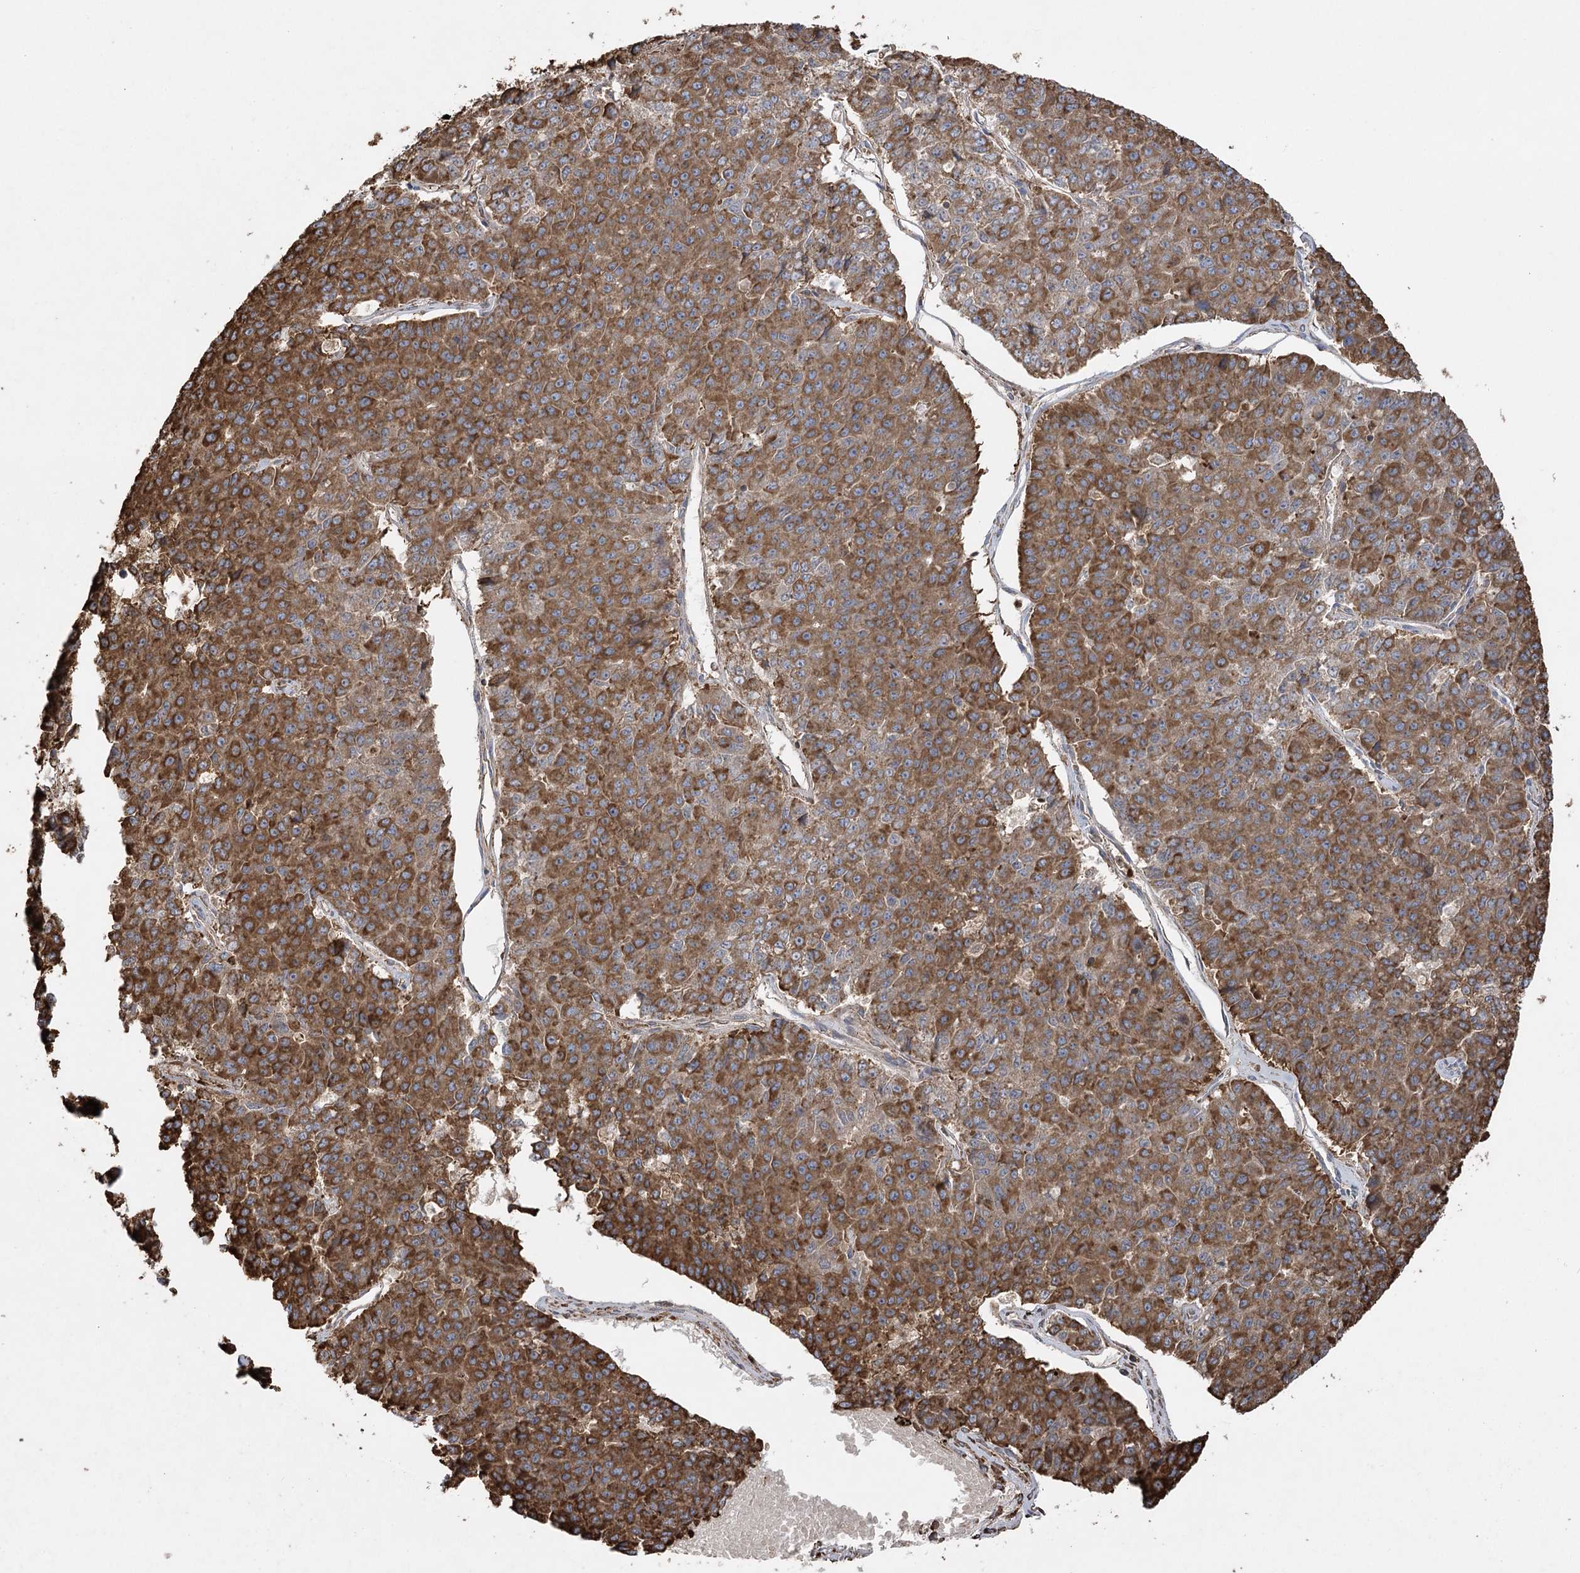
{"staining": {"intensity": "strong", "quantity": ">75%", "location": "cytoplasmic/membranous"}, "tissue": "pancreatic cancer", "cell_type": "Tumor cells", "image_type": "cancer", "snomed": [{"axis": "morphology", "description": "Adenocarcinoma, NOS"}, {"axis": "topography", "description": "Pancreas"}], "caption": "Protein positivity by IHC exhibits strong cytoplasmic/membranous staining in approximately >75% of tumor cells in adenocarcinoma (pancreatic). (brown staining indicates protein expression, while blue staining denotes nuclei).", "gene": "ACAP2", "patient": {"sex": "male", "age": 50}}